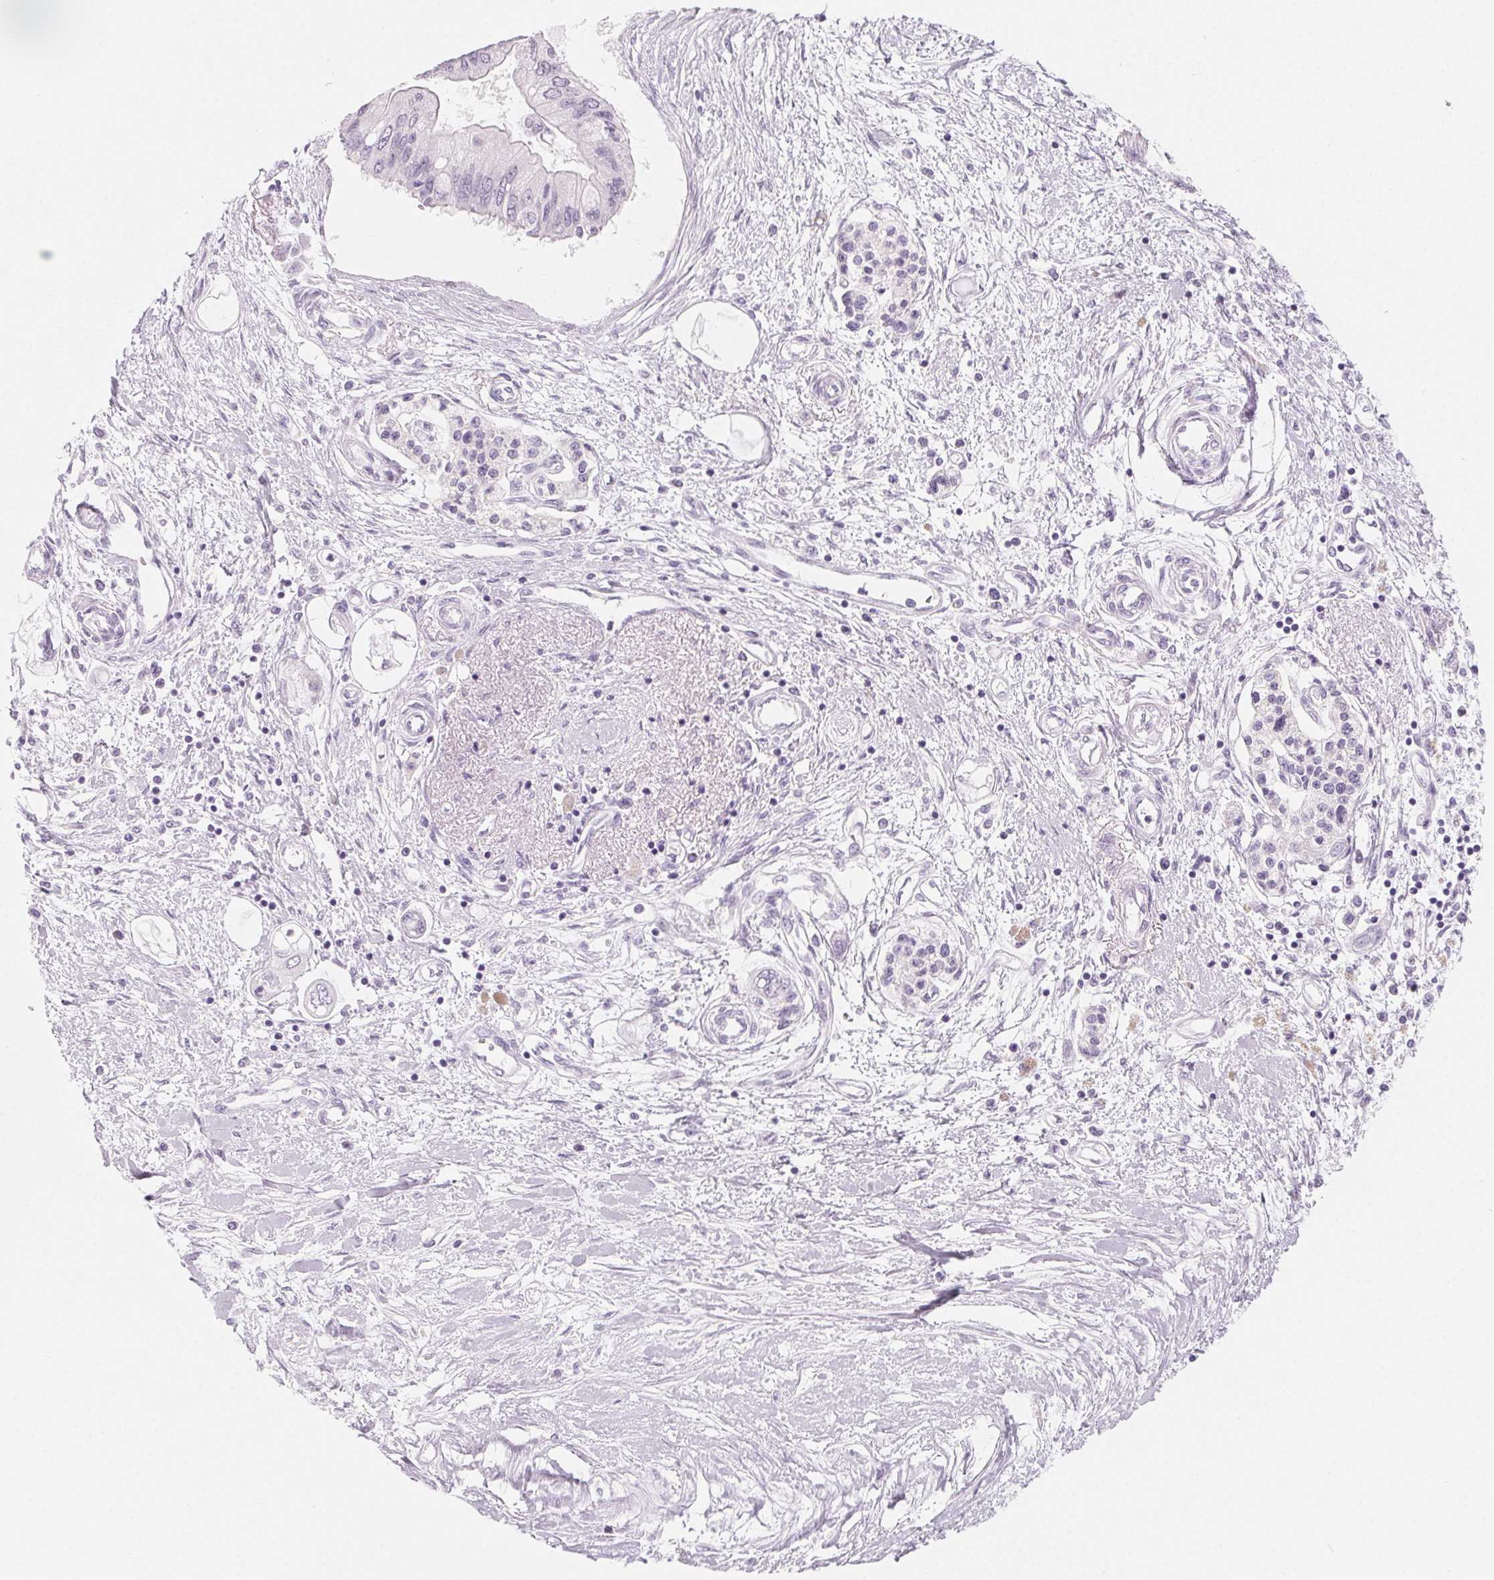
{"staining": {"intensity": "negative", "quantity": "none", "location": "none"}, "tissue": "pancreatic cancer", "cell_type": "Tumor cells", "image_type": "cancer", "snomed": [{"axis": "morphology", "description": "Adenocarcinoma, NOS"}, {"axis": "topography", "description": "Pancreas"}], "caption": "Immunohistochemistry (IHC) micrograph of neoplastic tissue: pancreatic cancer stained with DAB (3,3'-diaminobenzidine) displays no significant protein staining in tumor cells.", "gene": "SH3GL2", "patient": {"sex": "female", "age": 77}}